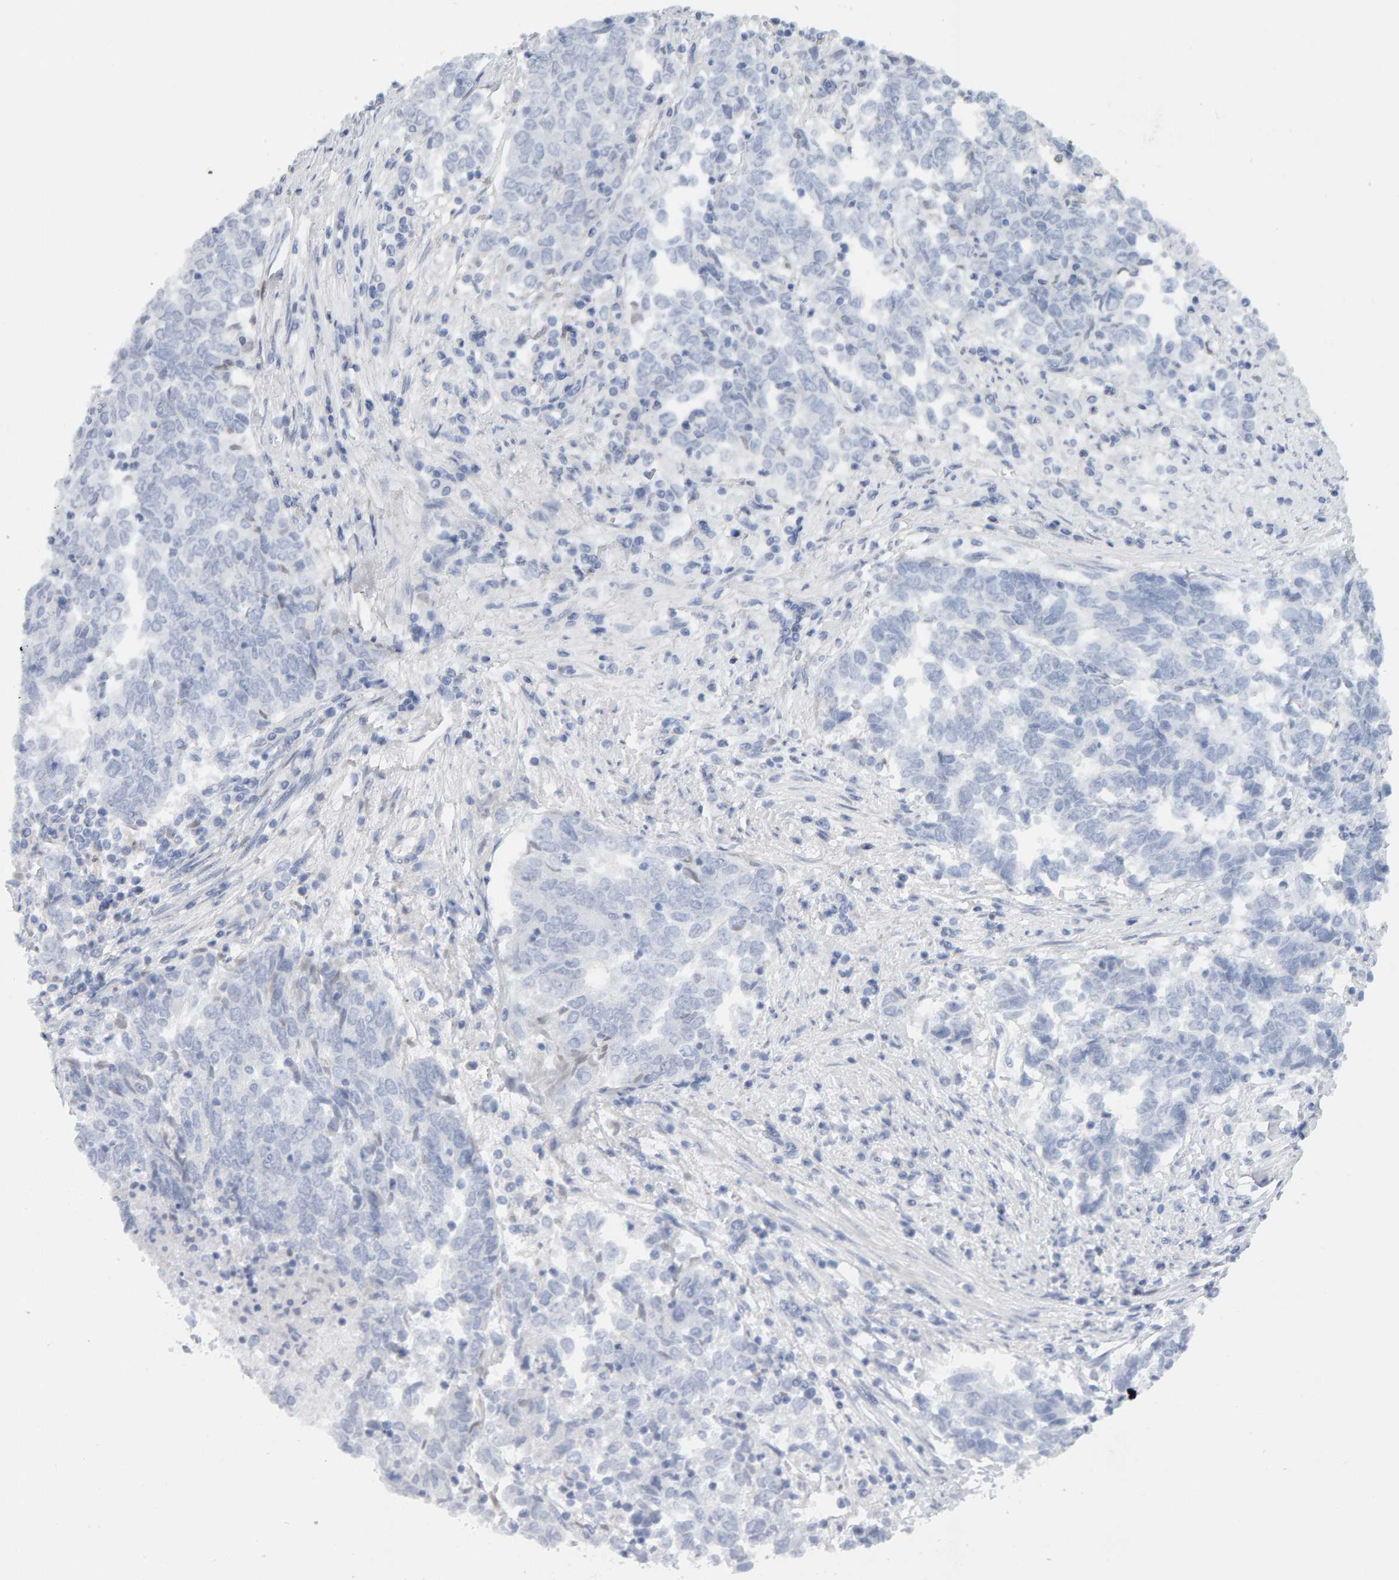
{"staining": {"intensity": "negative", "quantity": "none", "location": "none"}, "tissue": "endometrial cancer", "cell_type": "Tumor cells", "image_type": "cancer", "snomed": [{"axis": "morphology", "description": "Adenocarcinoma, NOS"}, {"axis": "topography", "description": "Endometrium"}], "caption": "Immunohistochemical staining of adenocarcinoma (endometrial) displays no significant staining in tumor cells. (DAB (3,3'-diaminobenzidine) immunohistochemistry (IHC) visualized using brightfield microscopy, high magnification).", "gene": "METRNL", "patient": {"sex": "female", "age": 80}}